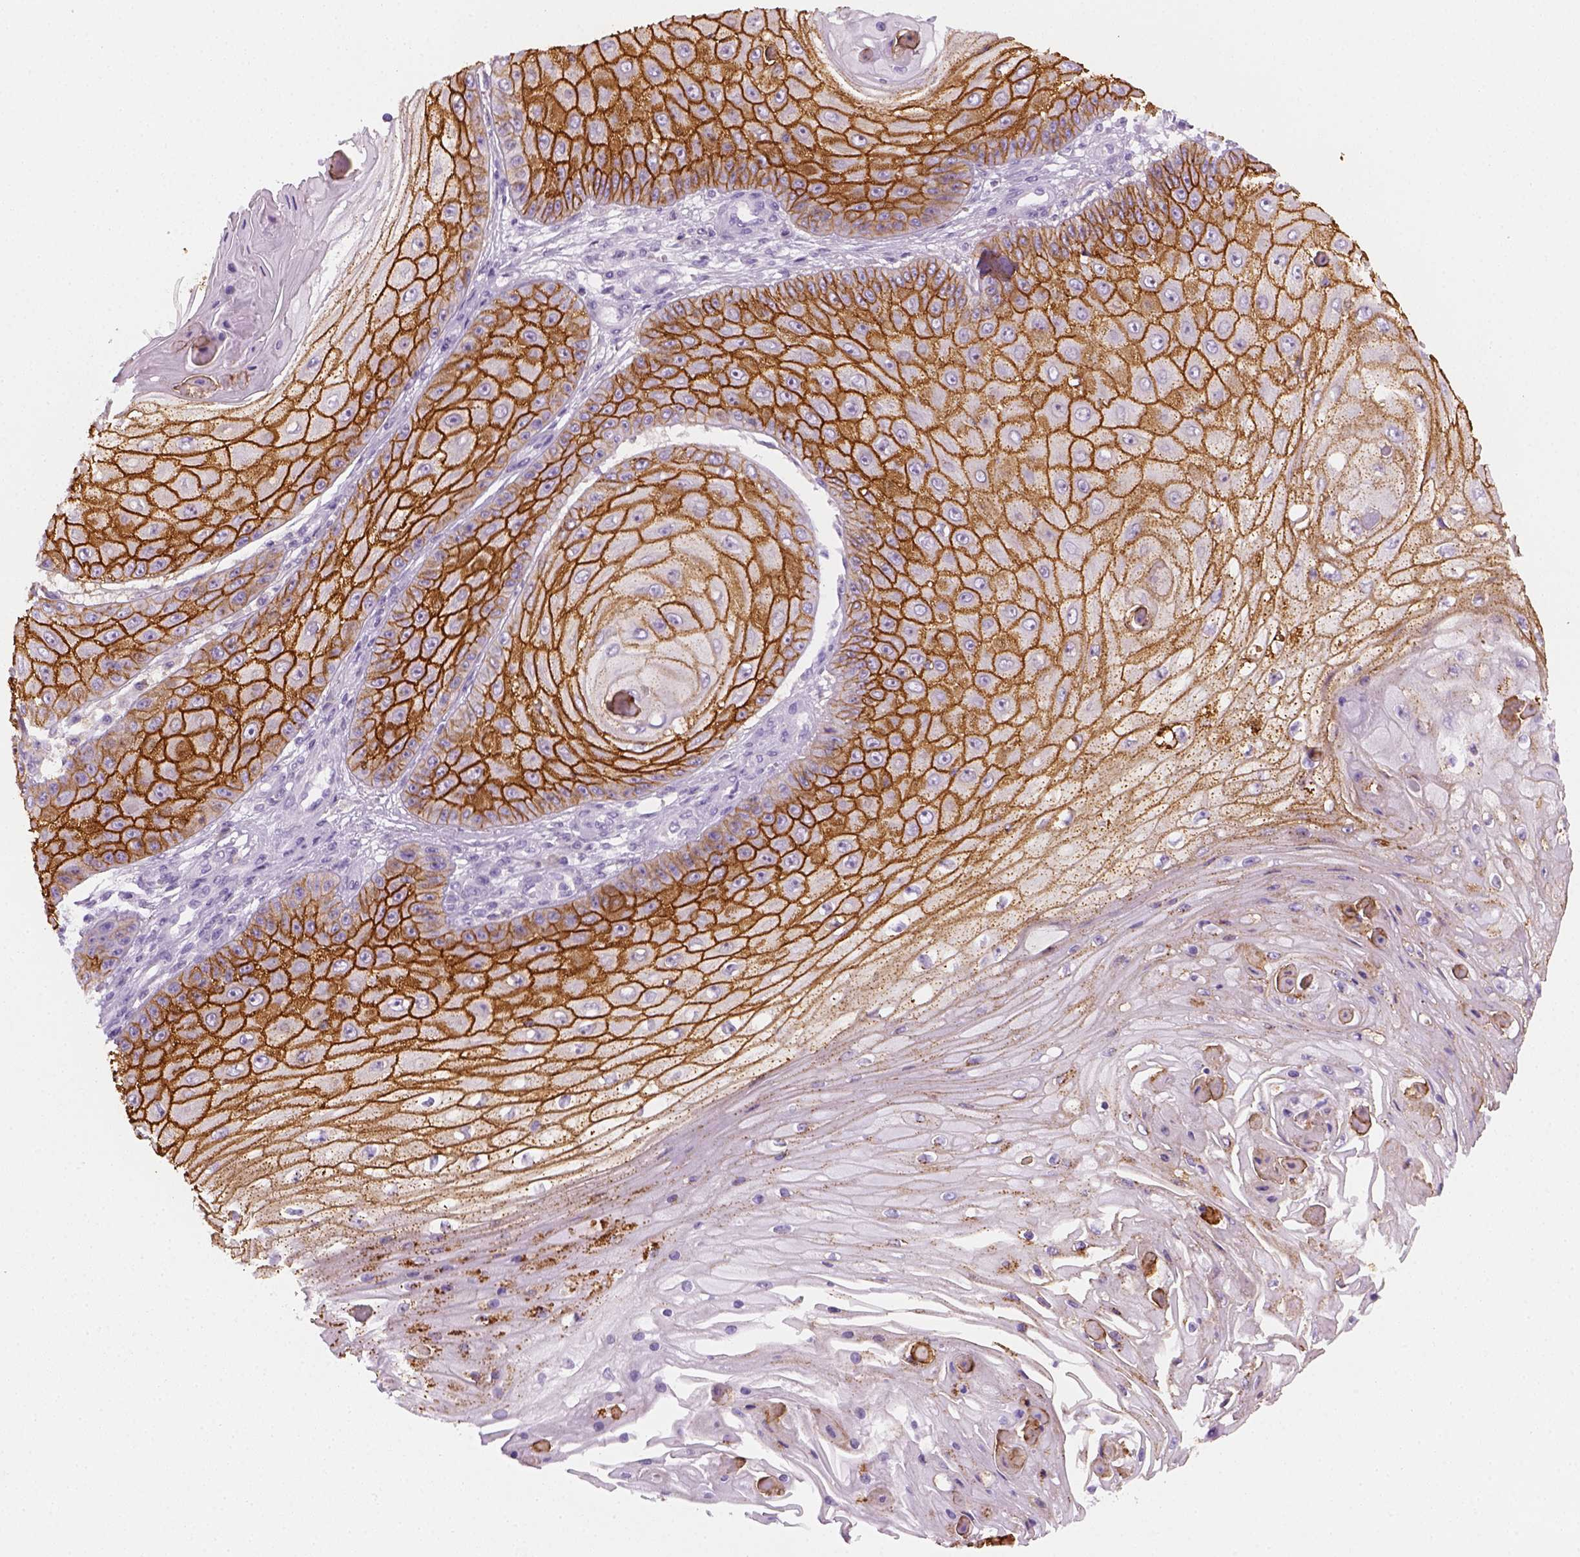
{"staining": {"intensity": "strong", "quantity": ">75%", "location": "cytoplasmic/membranous"}, "tissue": "skin cancer", "cell_type": "Tumor cells", "image_type": "cancer", "snomed": [{"axis": "morphology", "description": "Squamous cell carcinoma, NOS"}, {"axis": "topography", "description": "Skin"}], "caption": "A brown stain highlights strong cytoplasmic/membranous staining of a protein in skin cancer (squamous cell carcinoma) tumor cells.", "gene": "AQP3", "patient": {"sex": "male", "age": 70}}